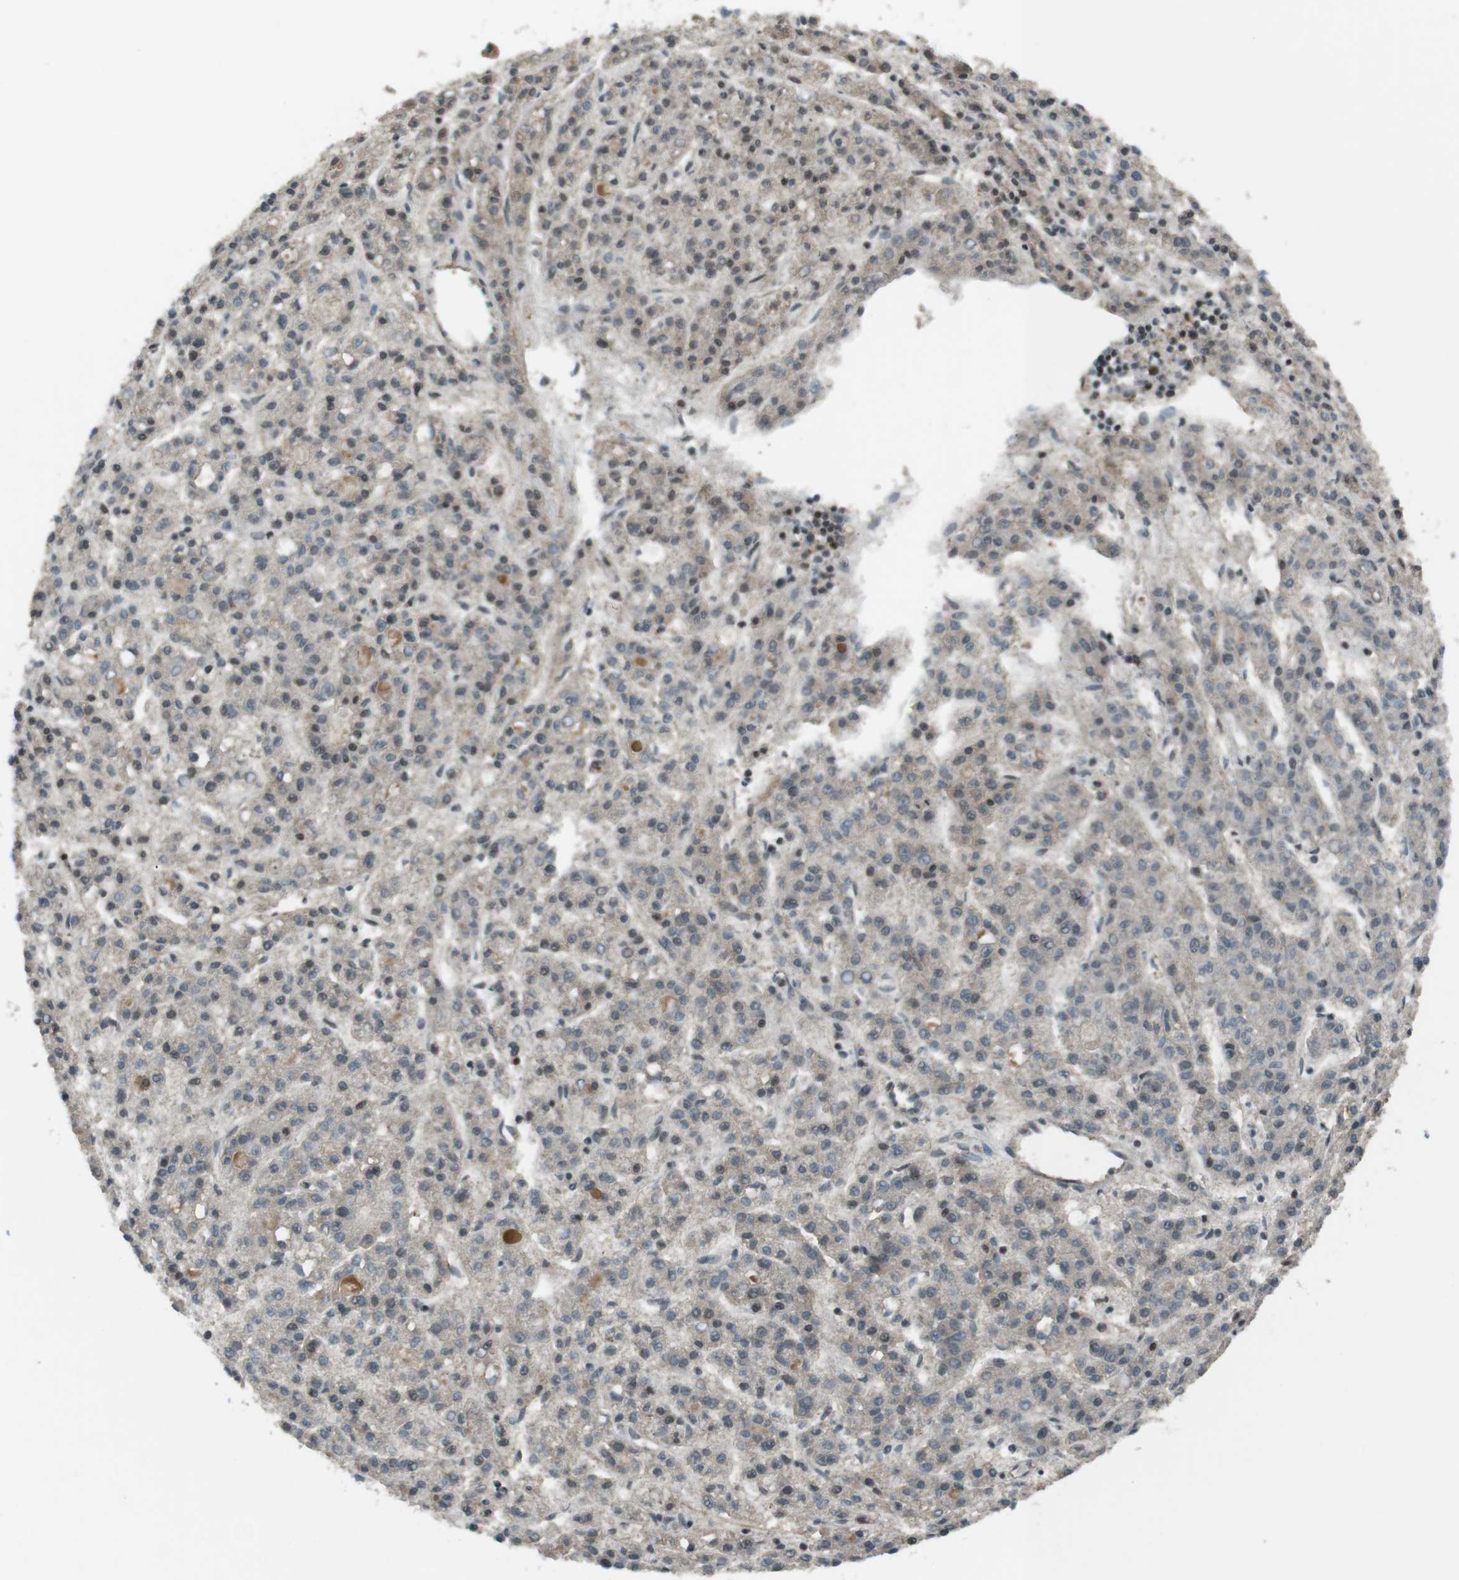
{"staining": {"intensity": "weak", "quantity": "<25%", "location": "nuclear"}, "tissue": "liver cancer", "cell_type": "Tumor cells", "image_type": "cancer", "snomed": [{"axis": "morphology", "description": "Carcinoma, Hepatocellular, NOS"}, {"axis": "topography", "description": "Liver"}], "caption": "Human liver cancer (hepatocellular carcinoma) stained for a protein using immunohistochemistry displays no positivity in tumor cells.", "gene": "TIAM2", "patient": {"sex": "male", "age": 70}}